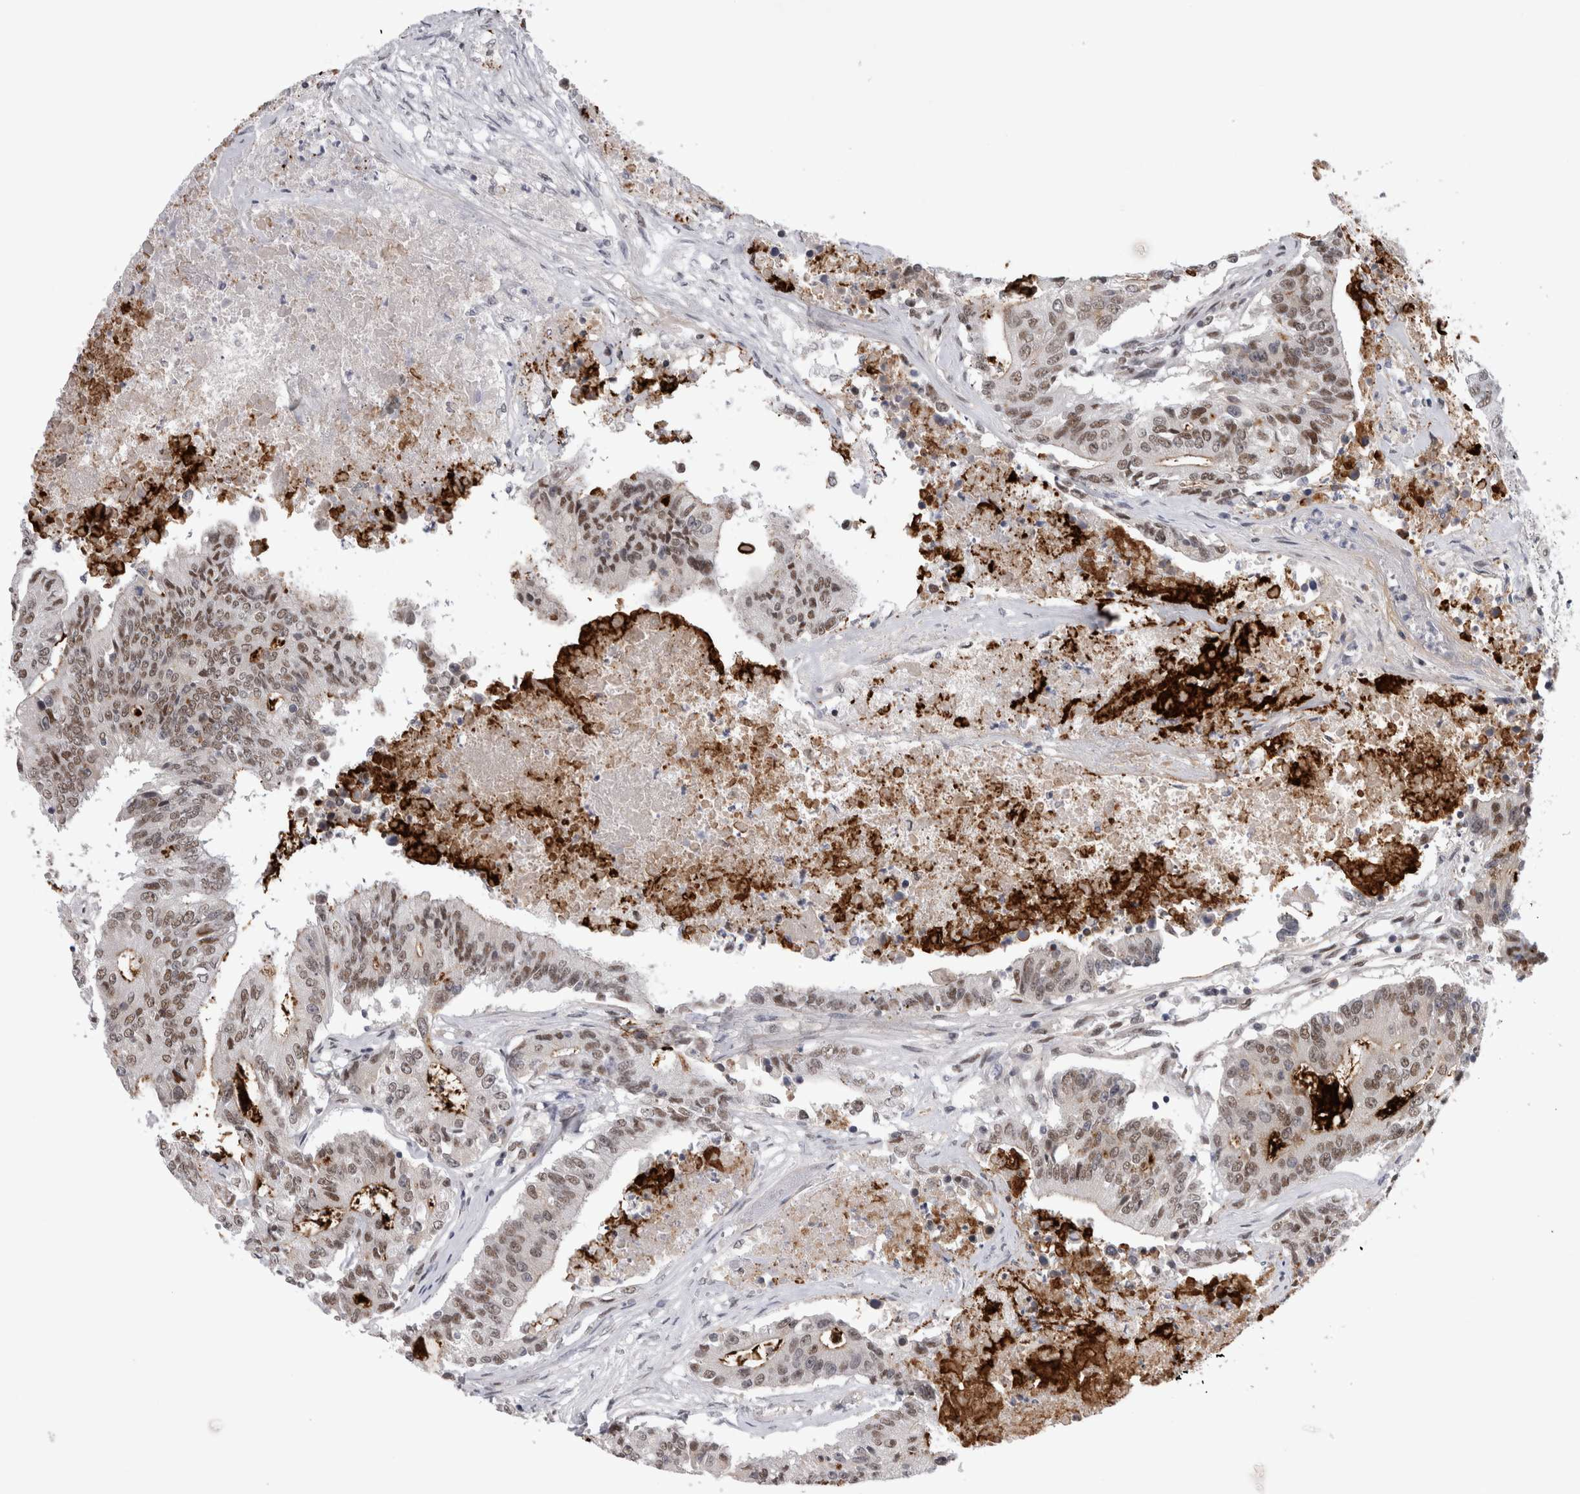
{"staining": {"intensity": "weak", "quantity": ">75%", "location": "nuclear"}, "tissue": "colorectal cancer", "cell_type": "Tumor cells", "image_type": "cancer", "snomed": [{"axis": "morphology", "description": "Adenocarcinoma, NOS"}, {"axis": "topography", "description": "Colon"}], "caption": "Tumor cells reveal low levels of weak nuclear positivity in approximately >75% of cells in human colorectal cancer.", "gene": "API5", "patient": {"sex": "female", "age": 77}}